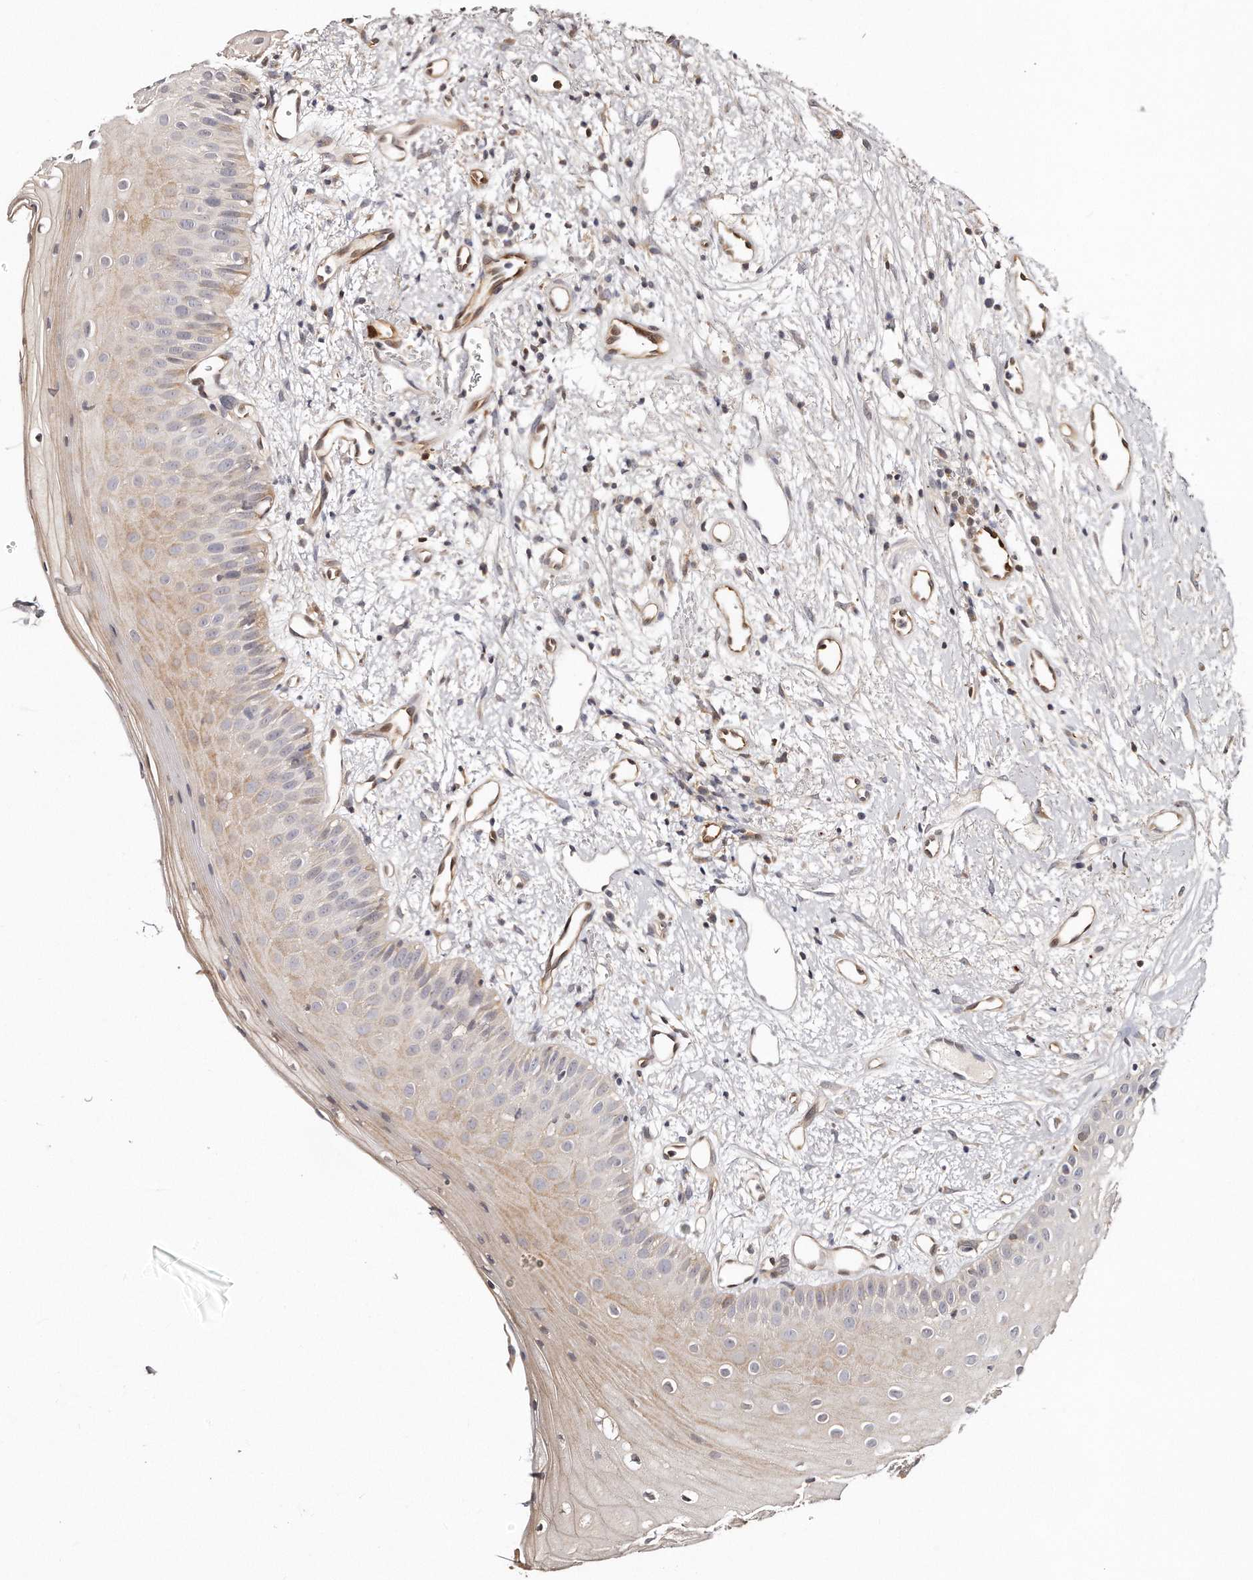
{"staining": {"intensity": "moderate", "quantity": "25%-75%", "location": "cytoplasmic/membranous"}, "tissue": "oral mucosa", "cell_type": "Squamous epithelial cells", "image_type": "normal", "snomed": [{"axis": "morphology", "description": "Normal tissue, NOS"}, {"axis": "topography", "description": "Oral tissue"}], "caption": "This image exhibits normal oral mucosa stained with IHC to label a protein in brown. The cytoplasmic/membranous of squamous epithelial cells show moderate positivity for the protein. Nuclei are counter-stained blue.", "gene": "GBP4", "patient": {"sex": "female", "age": 63}}